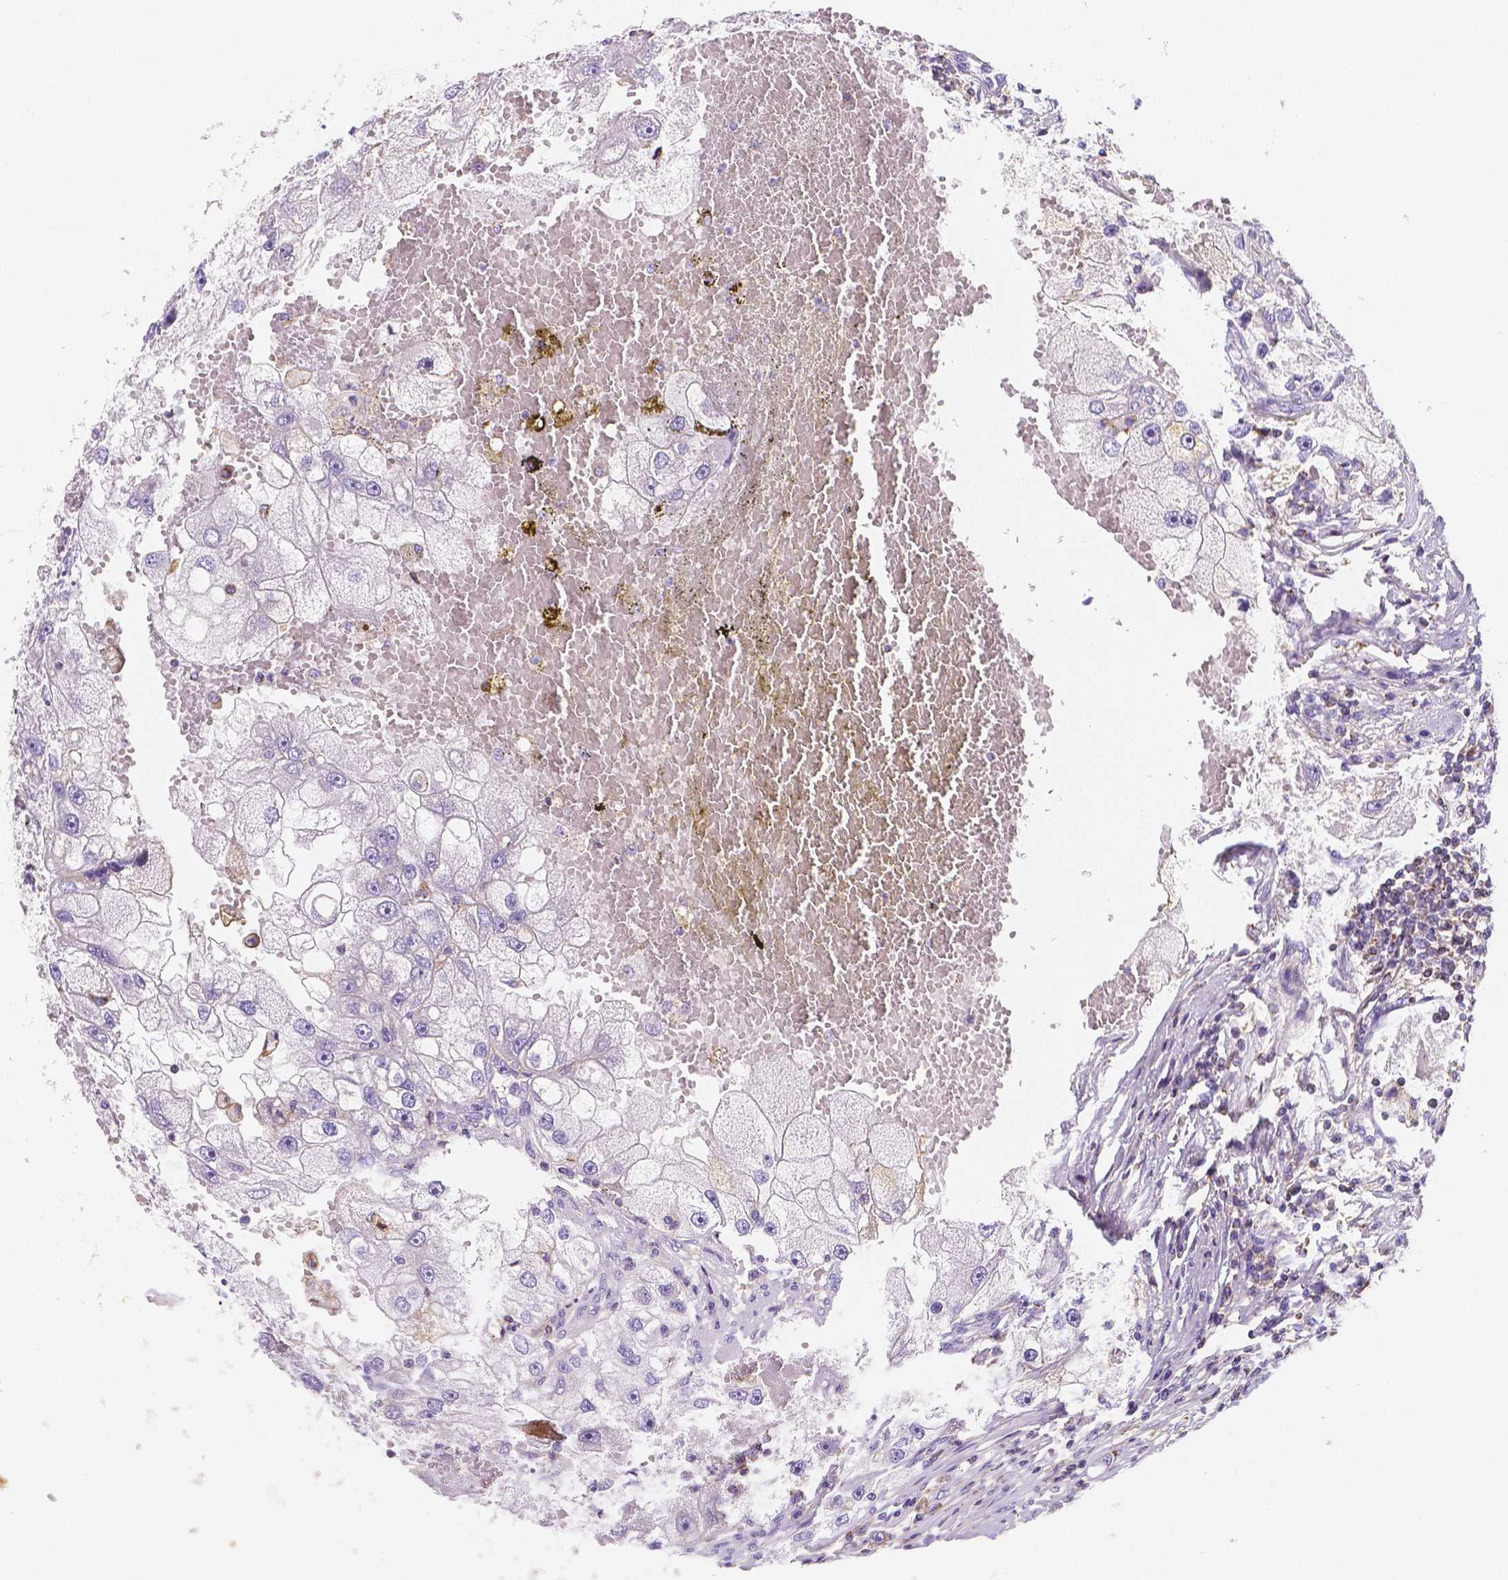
{"staining": {"intensity": "negative", "quantity": "none", "location": "none"}, "tissue": "renal cancer", "cell_type": "Tumor cells", "image_type": "cancer", "snomed": [{"axis": "morphology", "description": "Adenocarcinoma, NOS"}, {"axis": "topography", "description": "Kidney"}], "caption": "This is an IHC histopathology image of human adenocarcinoma (renal). There is no staining in tumor cells.", "gene": "GABRD", "patient": {"sex": "male", "age": 63}}